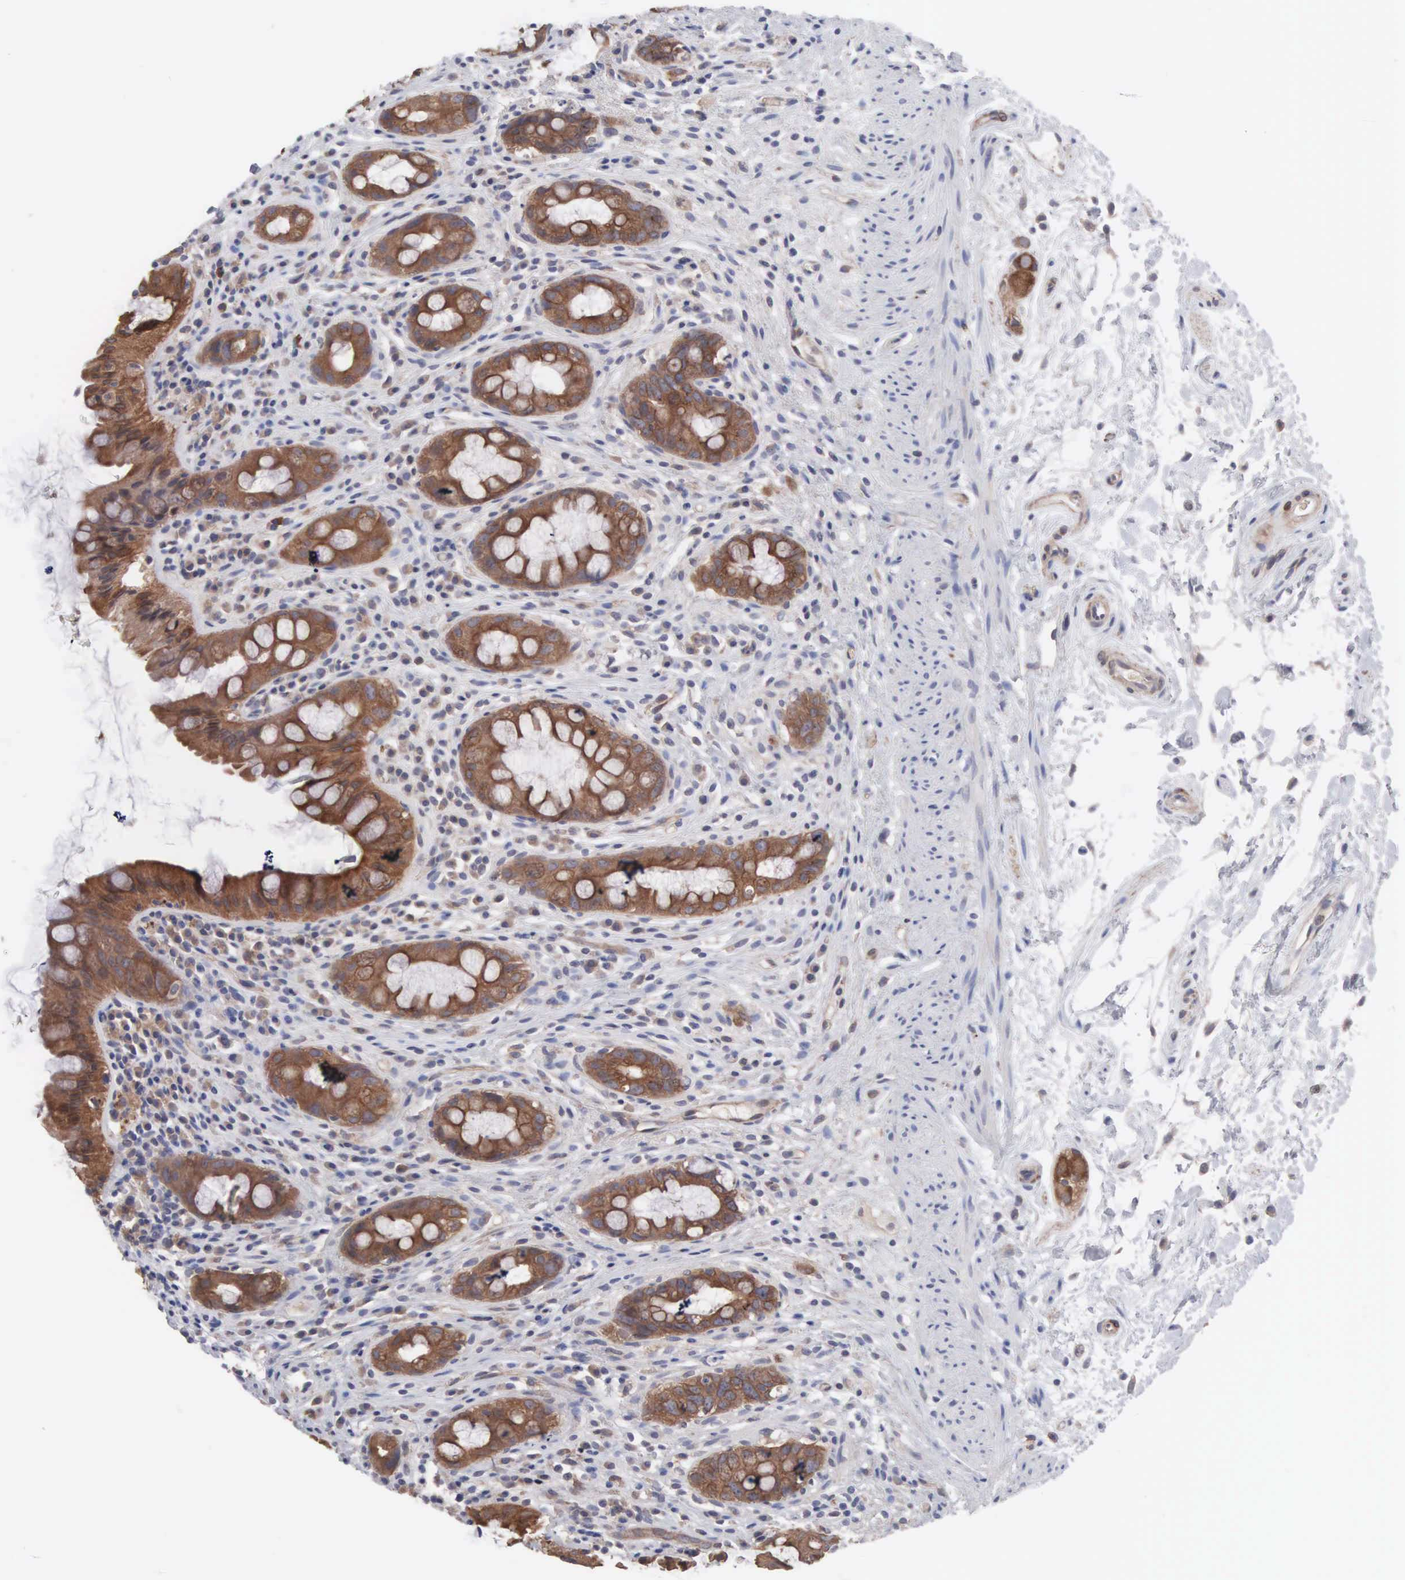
{"staining": {"intensity": "strong", "quantity": ">75%", "location": "cytoplasmic/membranous"}, "tissue": "rectum", "cell_type": "Glandular cells", "image_type": "normal", "snomed": [{"axis": "morphology", "description": "Normal tissue, NOS"}, {"axis": "topography", "description": "Rectum"}], "caption": "This image reveals IHC staining of unremarkable rectum, with high strong cytoplasmic/membranous expression in approximately >75% of glandular cells.", "gene": "INF2", "patient": {"sex": "female", "age": 60}}